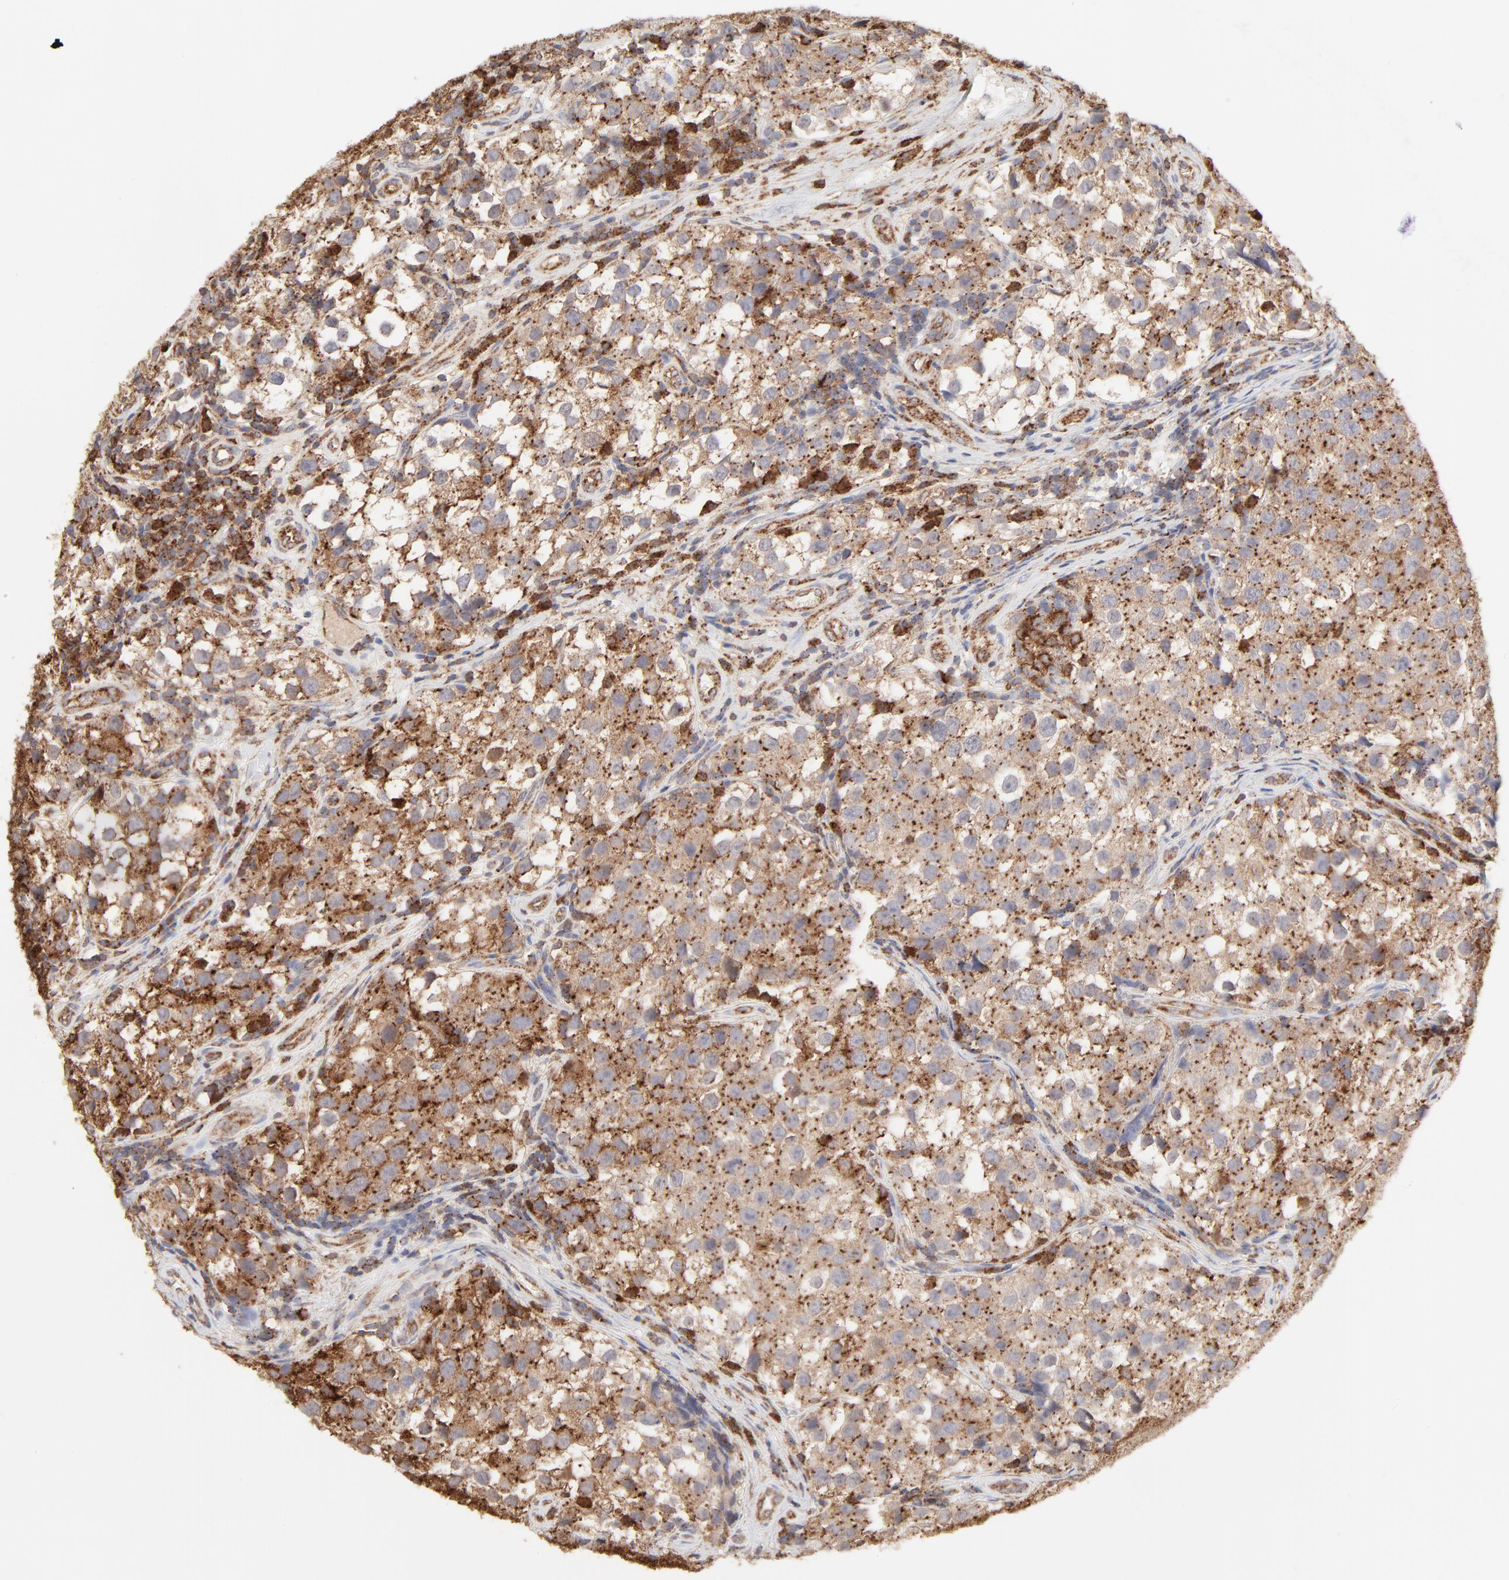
{"staining": {"intensity": "moderate", "quantity": "25%-75%", "location": "cytoplasmic/membranous"}, "tissue": "testis cancer", "cell_type": "Tumor cells", "image_type": "cancer", "snomed": [{"axis": "morphology", "description": "Seminoma, NOS"}, {"axis": "topography", "description": "Testis"}], "caption": "Human testis cancer (seminoma) stained with a protein marker exhibits moderate staining in tumor cells.", "gene": "CDK6", "patient": {"sex": "male", "age": 39}}